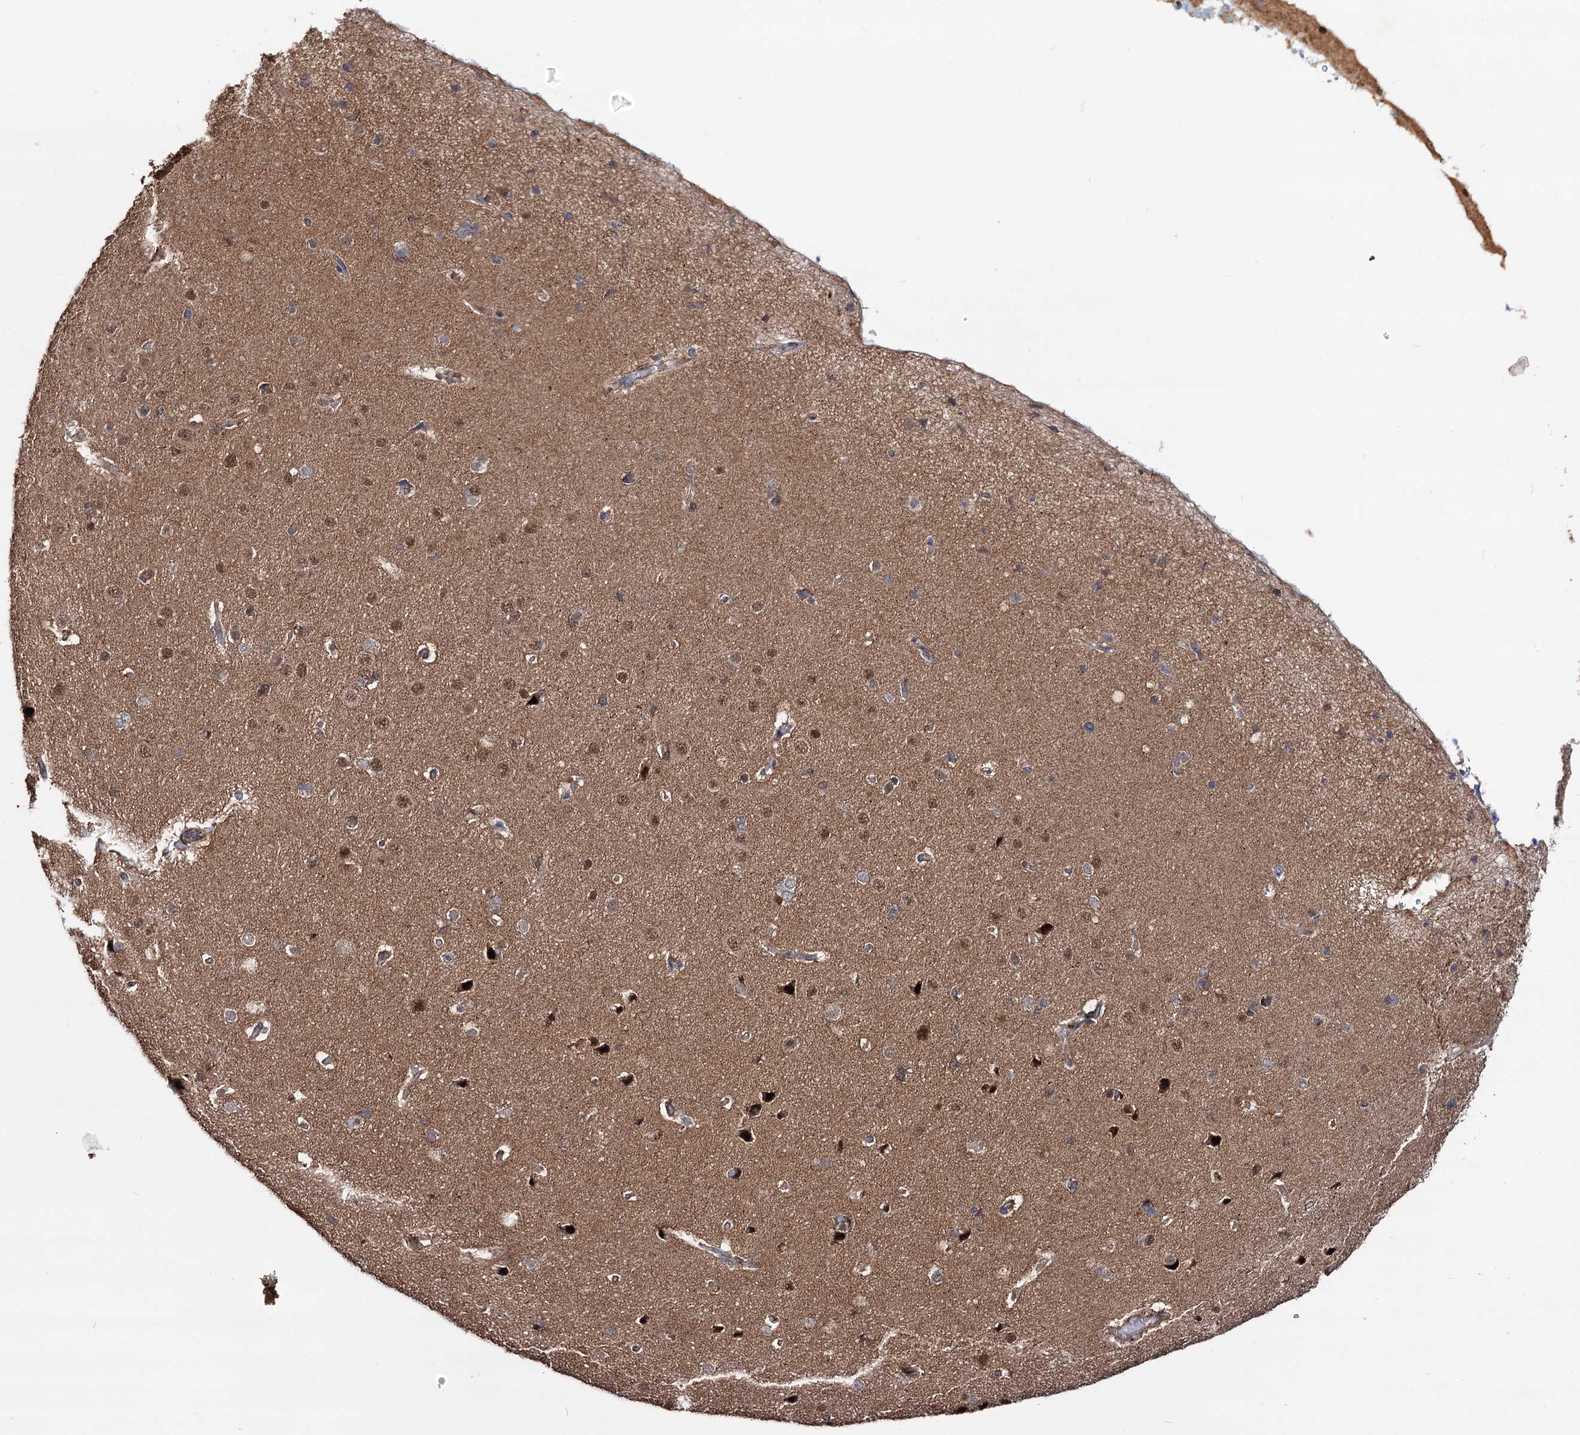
{"staining": {"intensity": "negative", "quantity": "none", "location": "none"}, "tissue": "cerebral cortex", "cell_type": "Endothelial cells", "image_type": "normal", "snomed": [{"axis": "morphology", "description": "Normal tissue, NOS"}, {"axis": "topography", "description": "Cerebral cortex"}], "caption": "A high-resolution photomicrograph shows immunohistochemistry (IHC) staining of unremarkable cerebral cortex, which shows no significant staining in endothelial cells.", "gene": "GRIP1", "patient": {"sex": "male", "age": 62}}